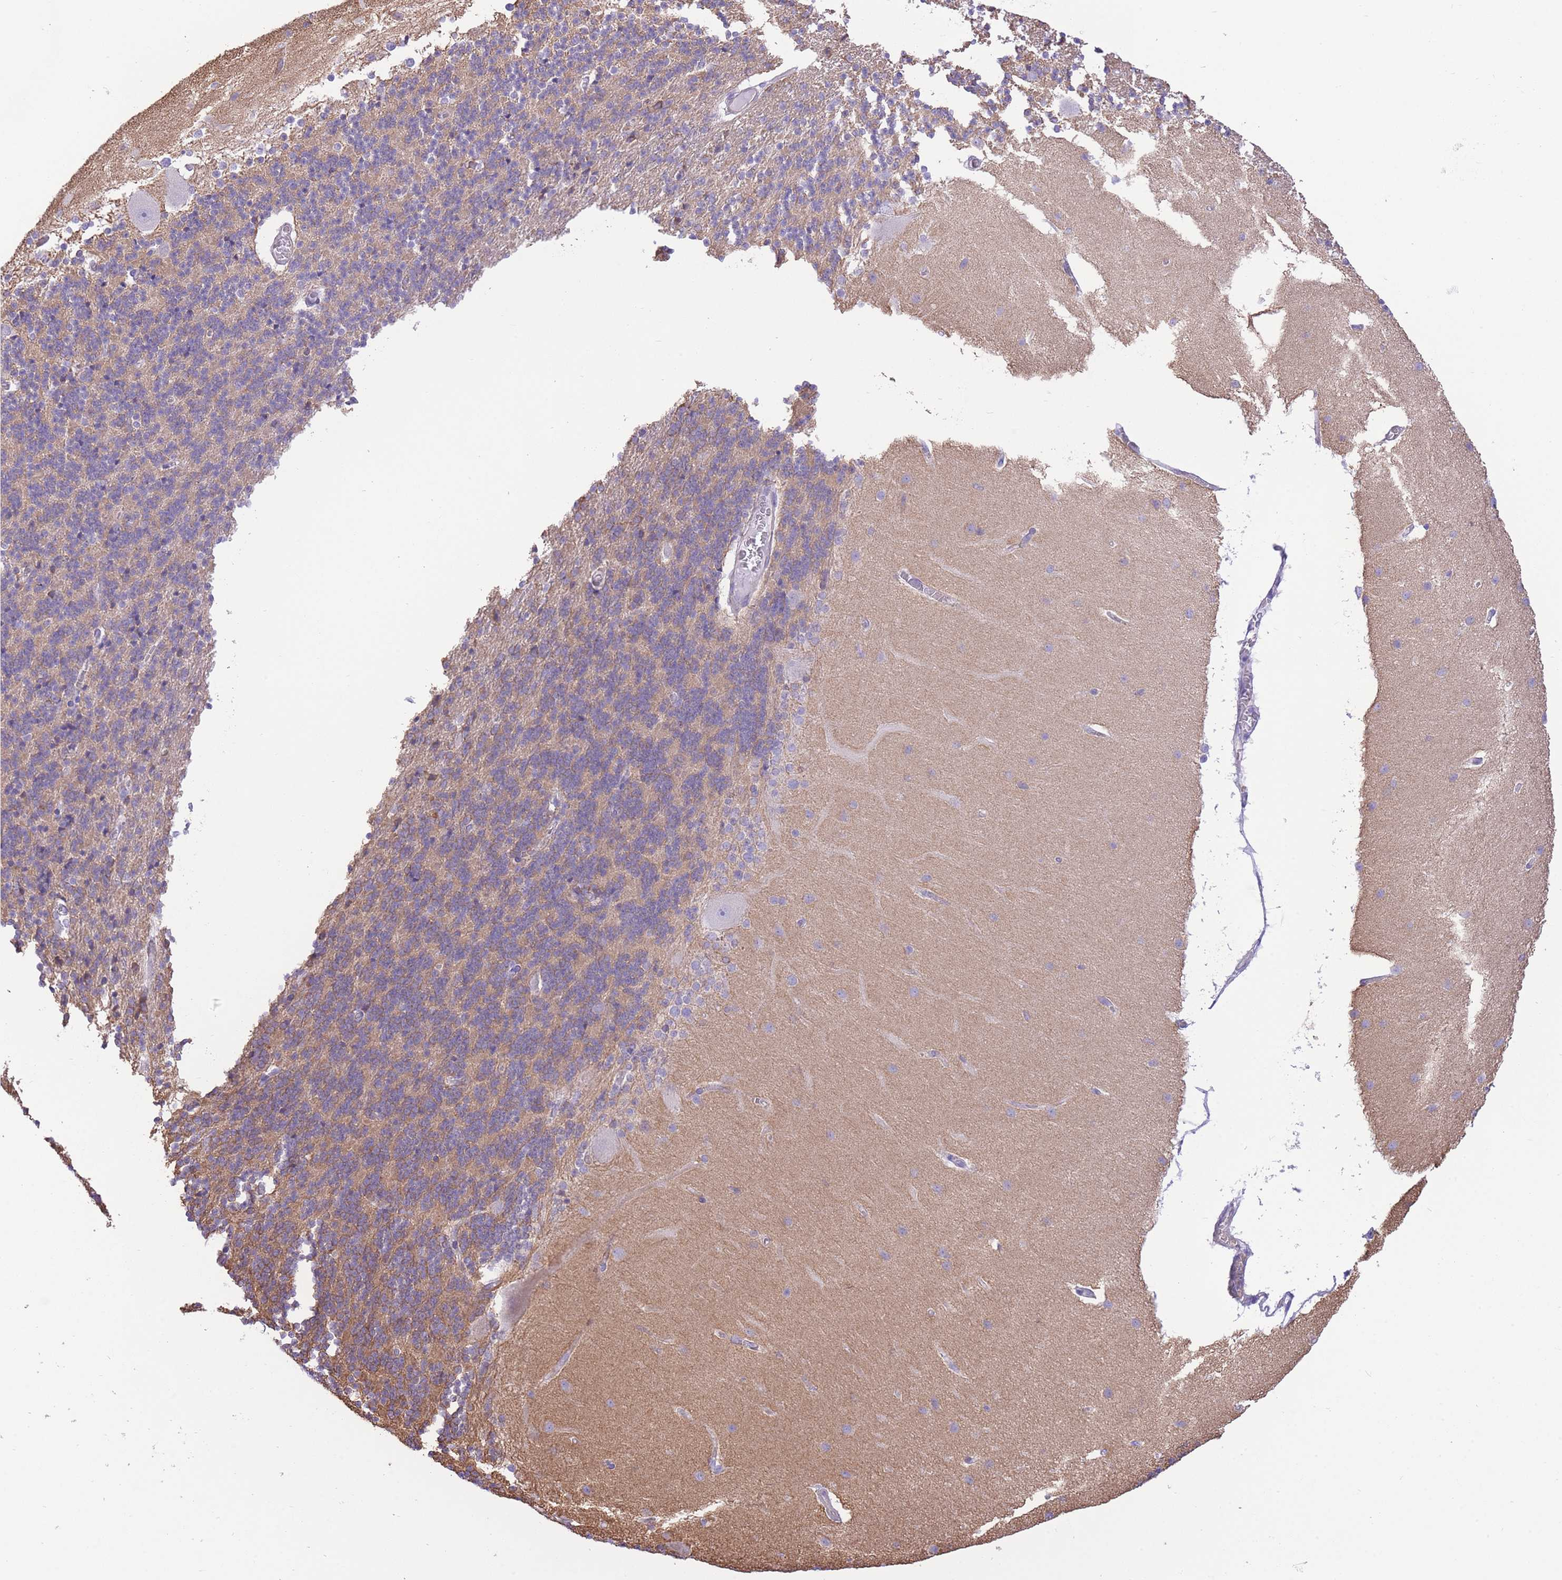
{"staining": {"intensity": "weak", "quantity": "25%-75%", "location": "cytoplasmic/membranous"}, "tissue": "cerebellum", "cell_type": "Cells in granular layer", "image_type": "normal", "snomed": [{"axis": "morphology", "description": "Normal tissue, NOS"}, {"axis": "topography", "description": "Cerebellum"}], "caption": "The micrograph demonstrates staining of benign cerebellum, revealing weak cytoplasmic/membranous protein positivity (brown color) within cells in granular layer.", "gene": "RHOU", "patient": {"sex": "female", "age": 54}}